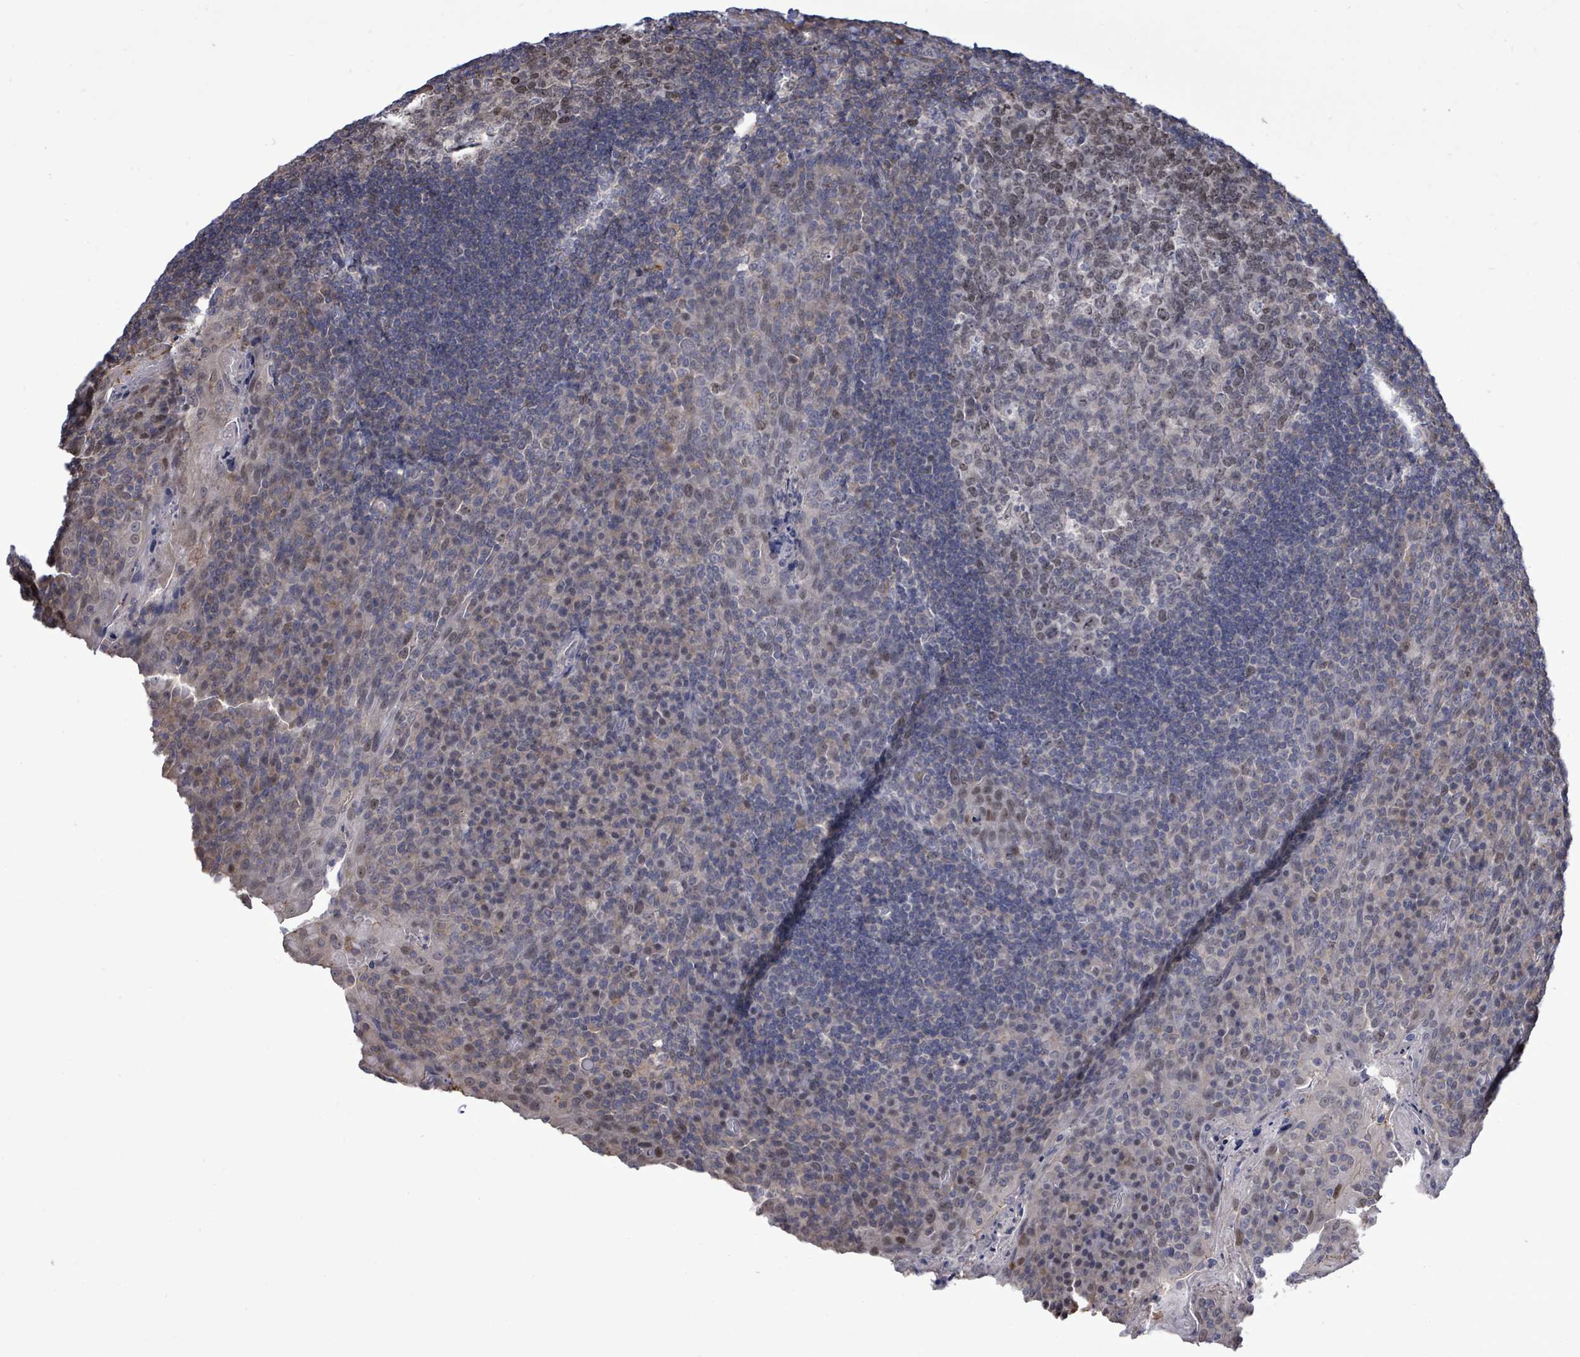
{"staining": {"intensity": "weak", "quantity": ">75%", "location": "nuclear"}, "tissue": "tonsil", "cell_type": "Germinal center cells", "image_type": "normal", "snomed": [{"axis": "morphology", "description": "Normal tissue, NOS"}, {"axis": "topography", "description": "Tonsil"}], "caption": "Benign tonsil displays weak nuclear expression in approximately >75% of germinal center cells.", "gene": "PAPSS1", "patient": {"sex": "male", "age": 17}}